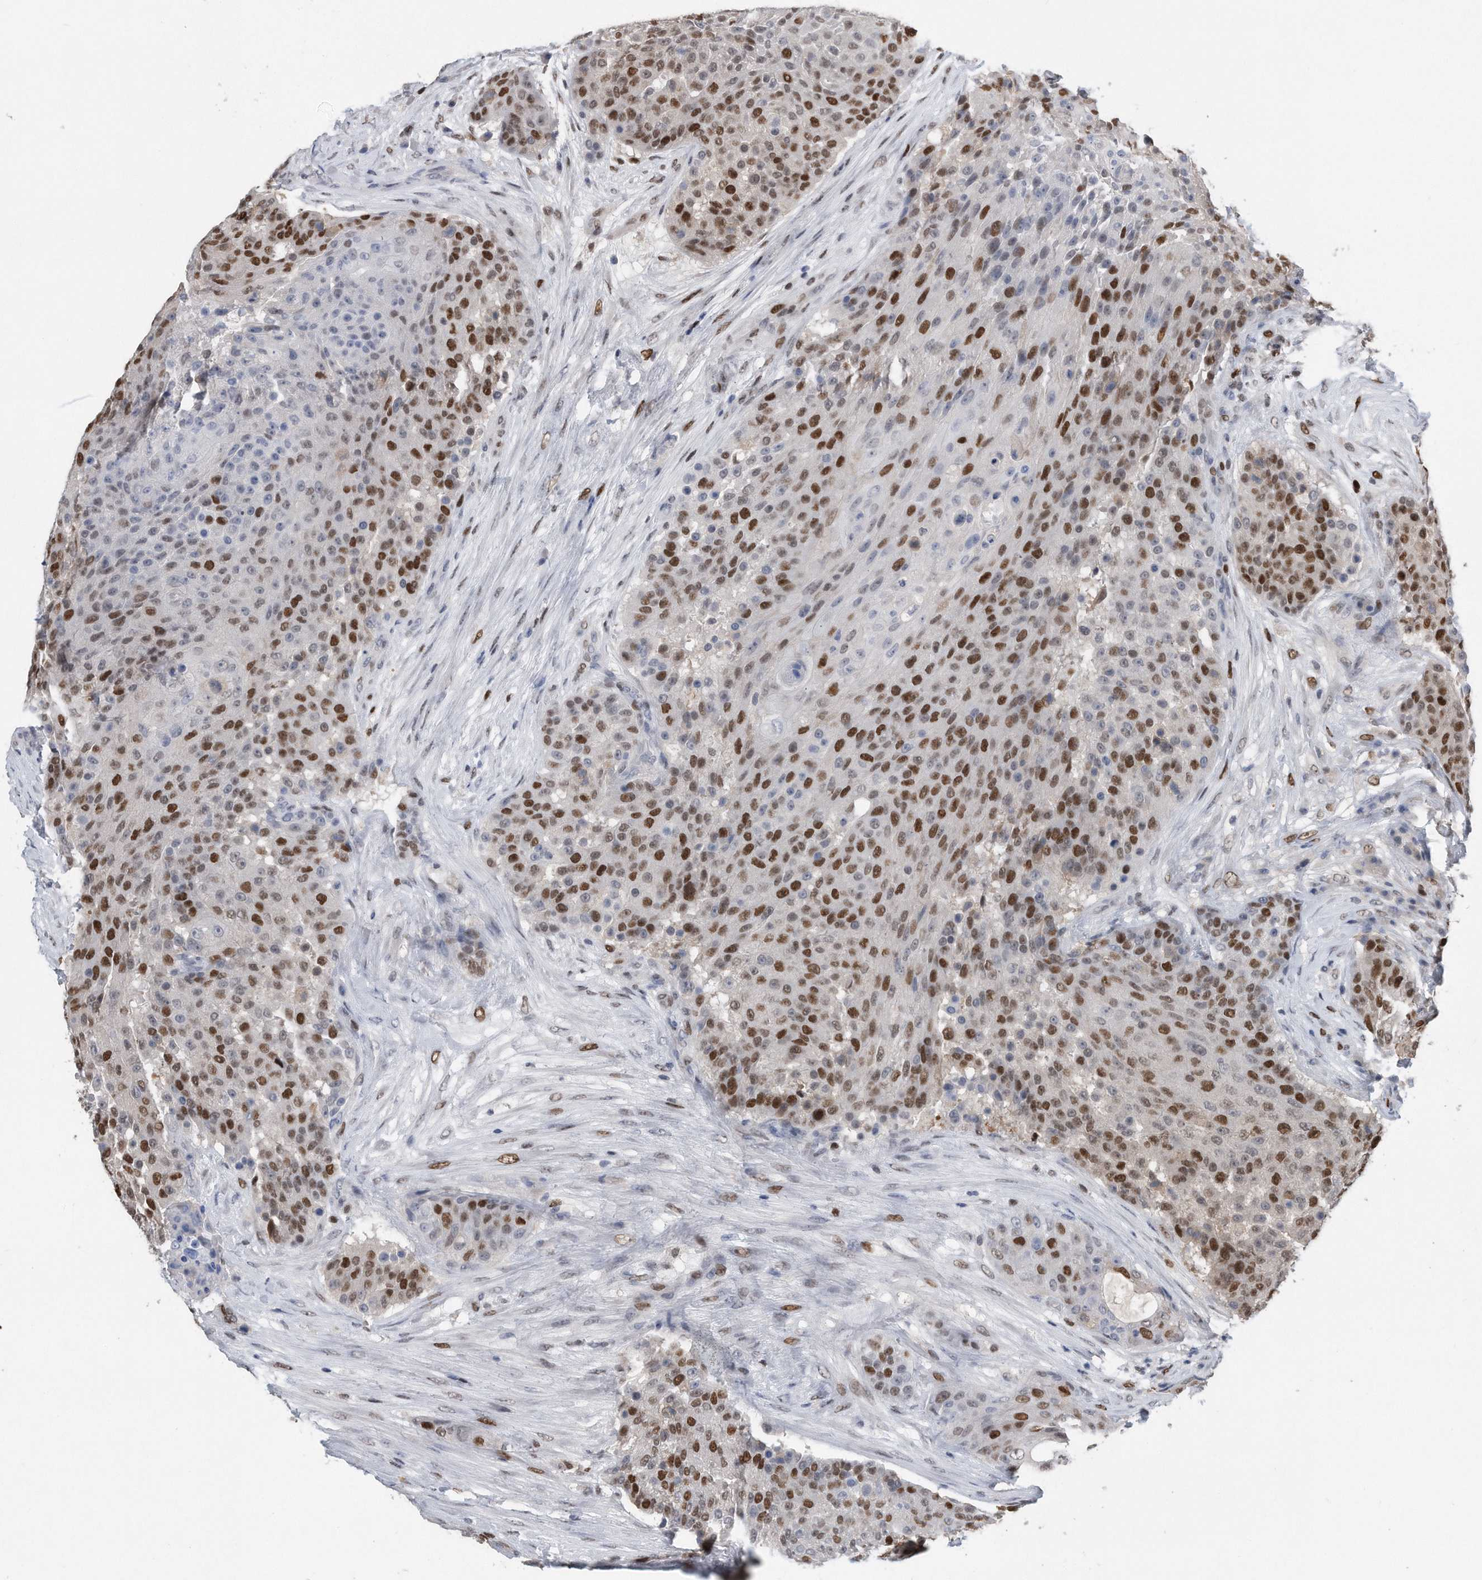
{"staining": {"intensity": "strong", "quantity": "25%-75%", "location": "nuclear"}, "tissue": "urothelial cancer", "cell_type": "Tumor cells", "image_type": "cancer", "snomed": [{"axis": "morphology", "description": "Urothelial carcinoma, High grade"}, {"axis": "topography", "description": "Urinary bladder"}], "caption": "Strong nuclear protein expression is identified in about 25%-75% of tumor cells in high-grade urothelial carcinoma.", "gene": "PCNA", "patient": {"sex": "female", "age": 63}}